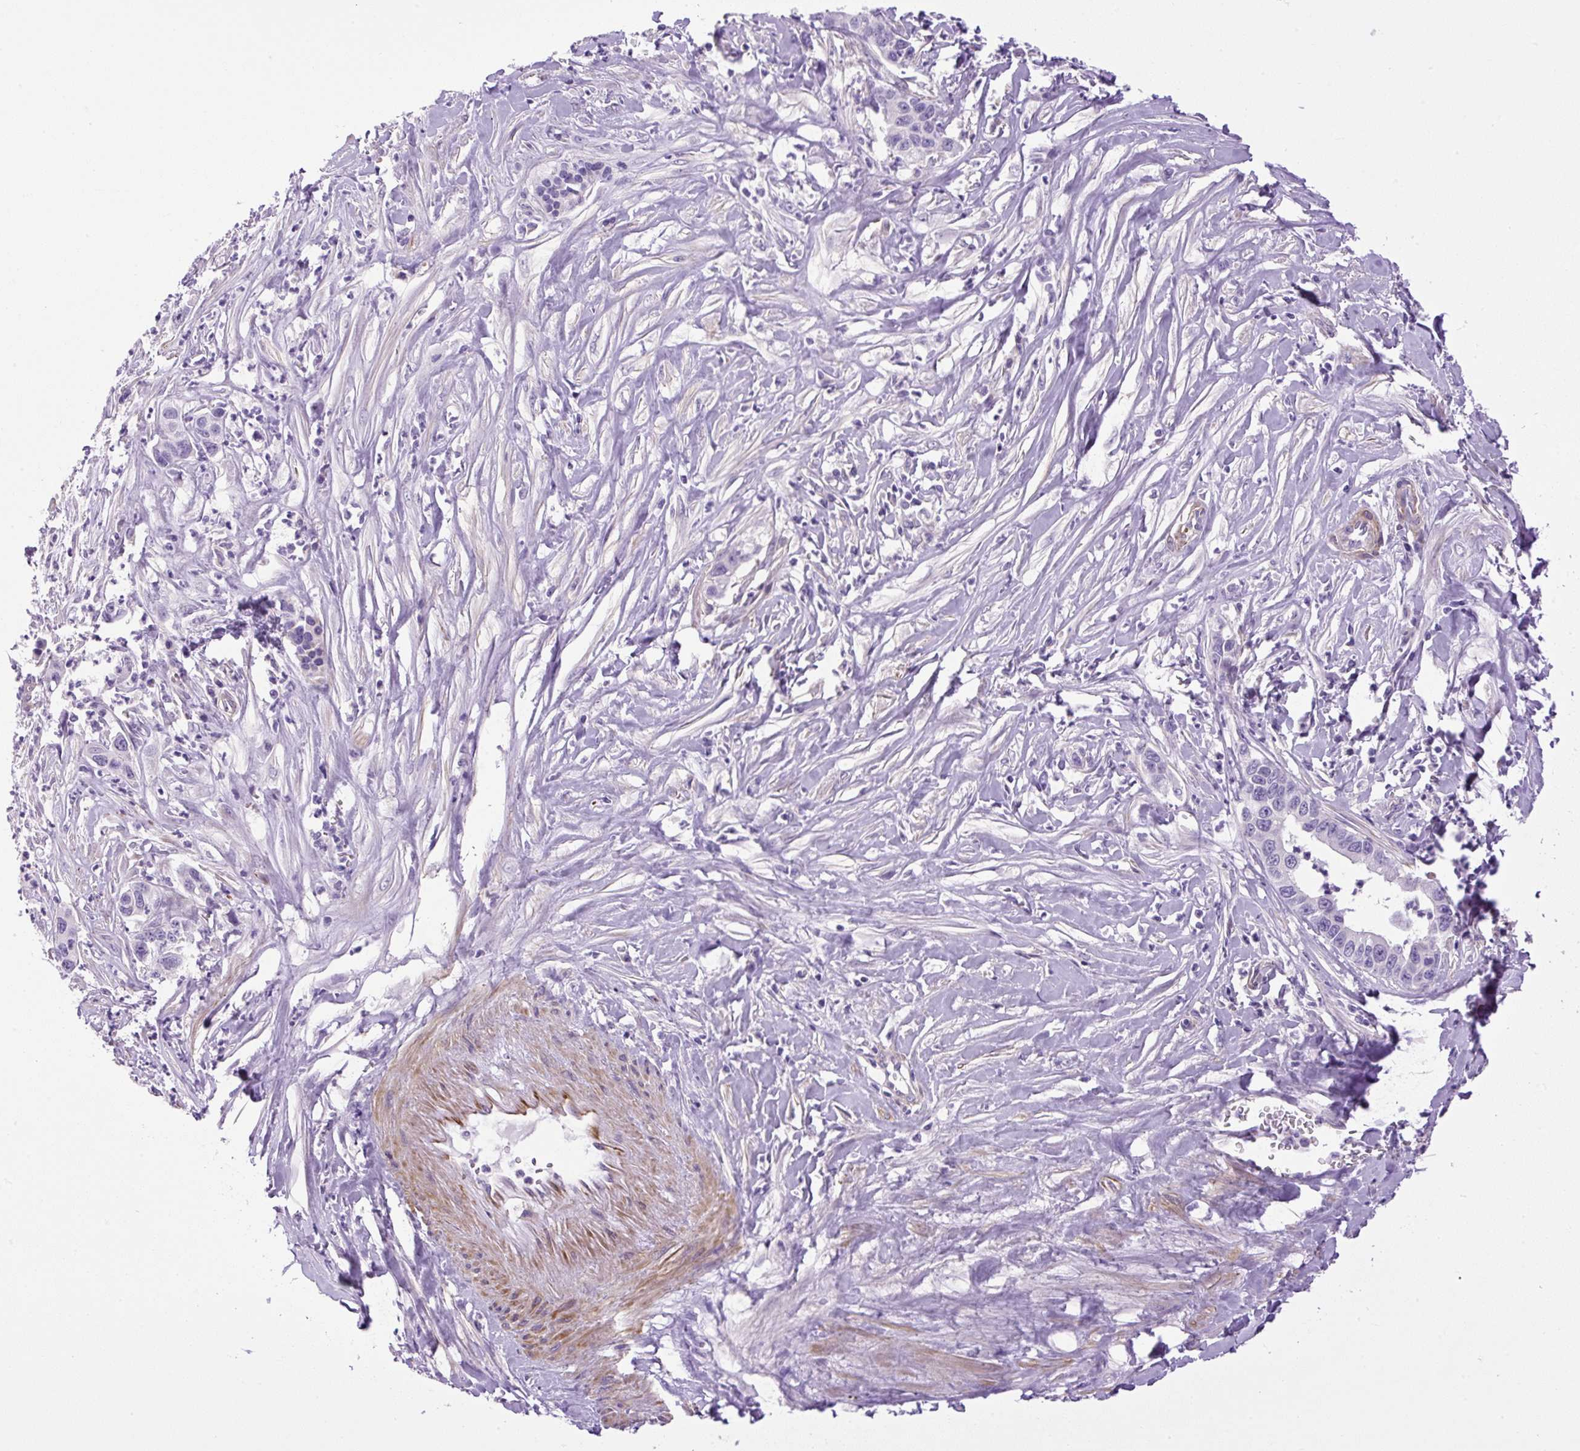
{"staining": {"intensity": "negative", "quantity": "none", "location": "none"}, "tissue": "pancreatic cancer", "cell_type": "Tumor cells", "image_type": "cancer", "snomed": [{"axis": "morphology", "description": "Adenocarcinoma, NOS"}, {"axis": "topography", "description": "Pancreas"}], "caption": "IHC image of pancreatic adenocarcinoma stained for a protein (brown), which reveals no positivity in tumor cells.", "gene": "VWA7", "patient": {"sex": "male", "age": 73}}